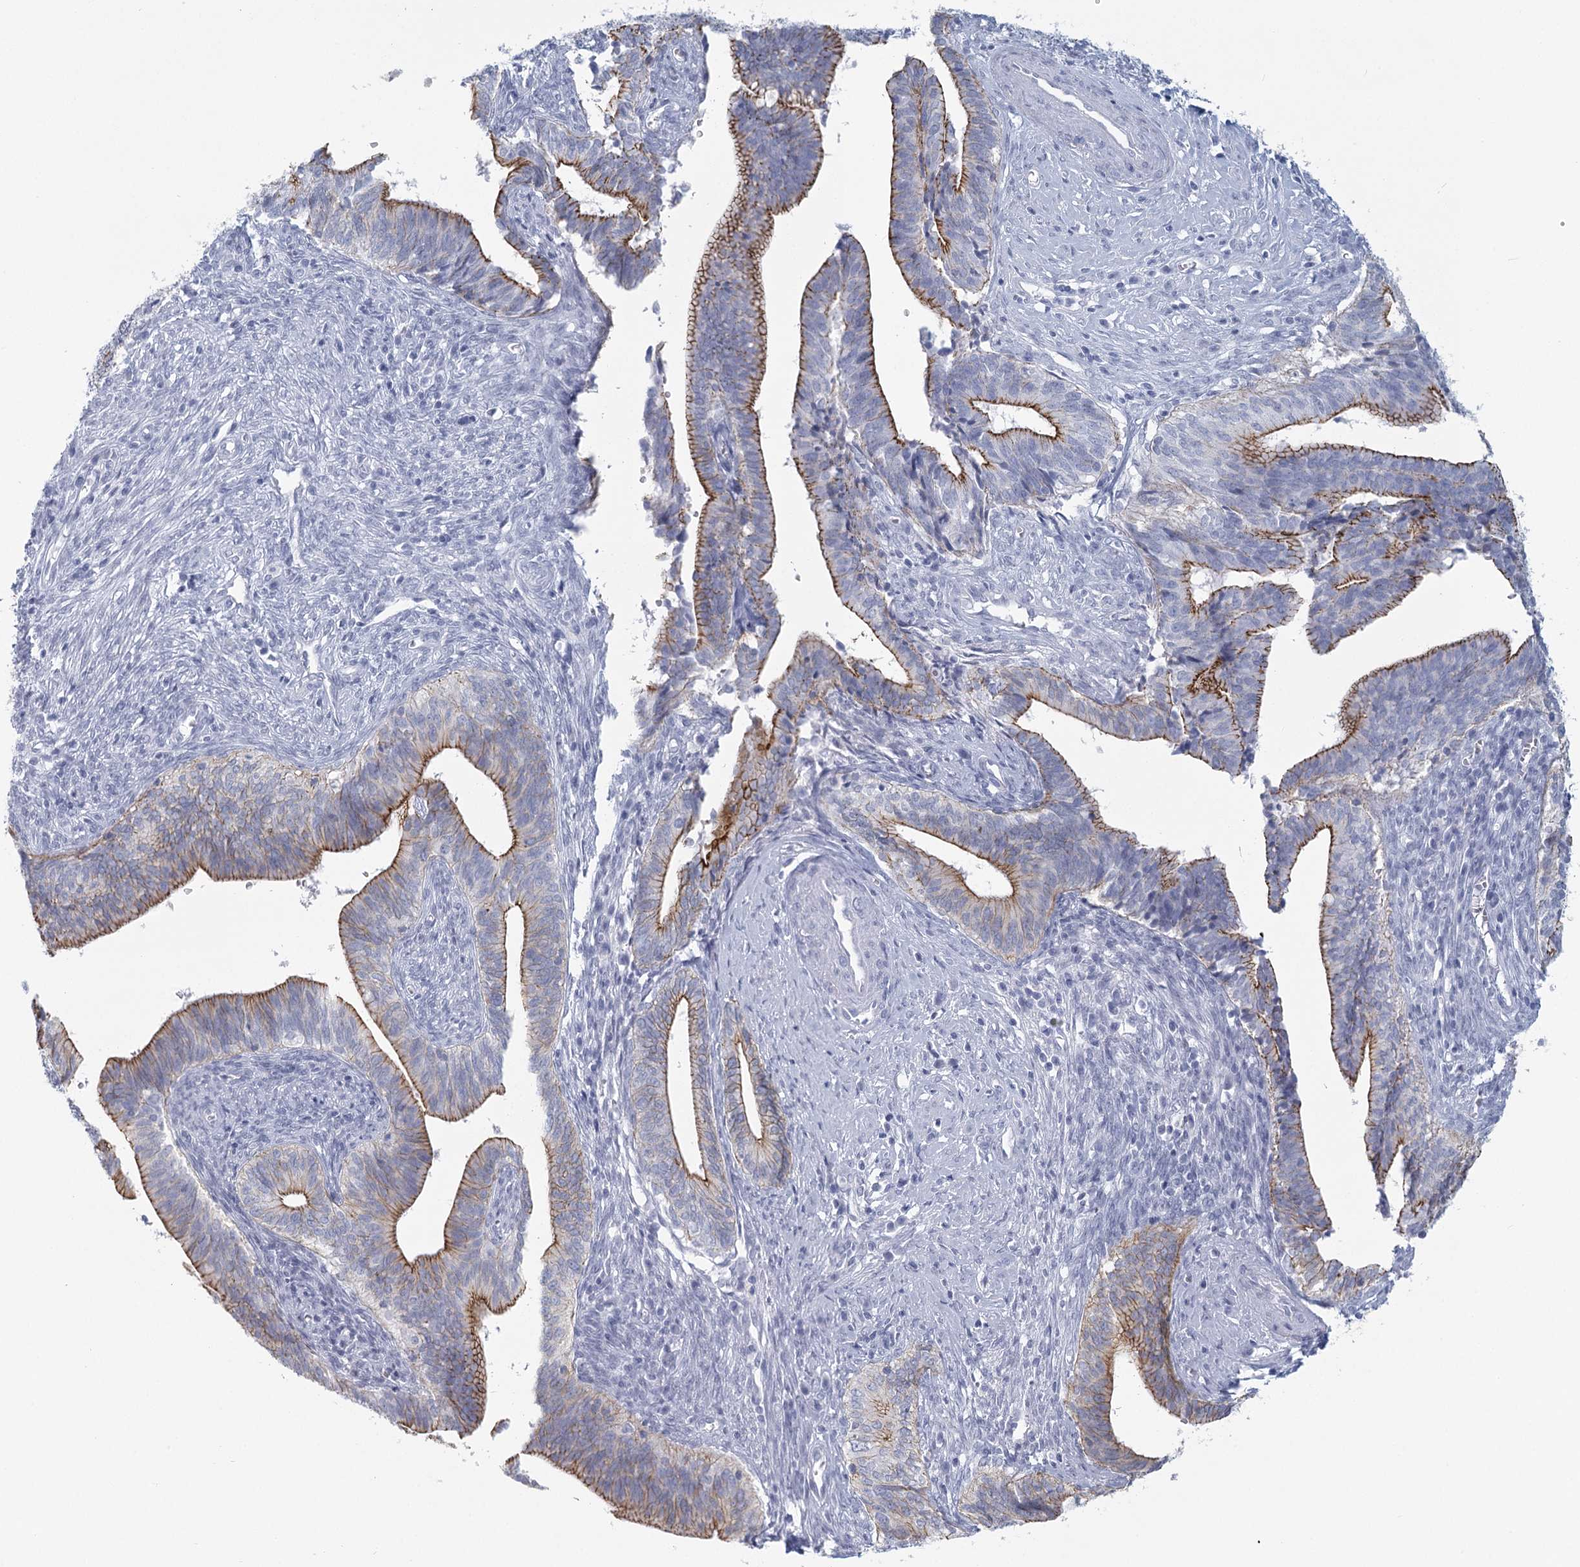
{"staining": {"intensity": "moderate", "quantity": "25%-75%", "location": "cytoplasmic/membranous"}, "tissue": "cervical cancer", "cell_type": "Tumor cells", "image_type": "cancer", "snomed": [{"axis": "morphology", "description": "Adenocarcinoma, NOS"}, {"axis": "topography", "description": "Cervix"}], "caption": "IHC (DAB (3,3'-diaminobenzidine)) staining of human adenocarcinoma (cervical) reveals moderate cytoplasmic/membranous protein positivity in approximately 25%-75% of tumor cells.", "gene": "WNT8B", "patient": {"sex": "female", "age": 44}}